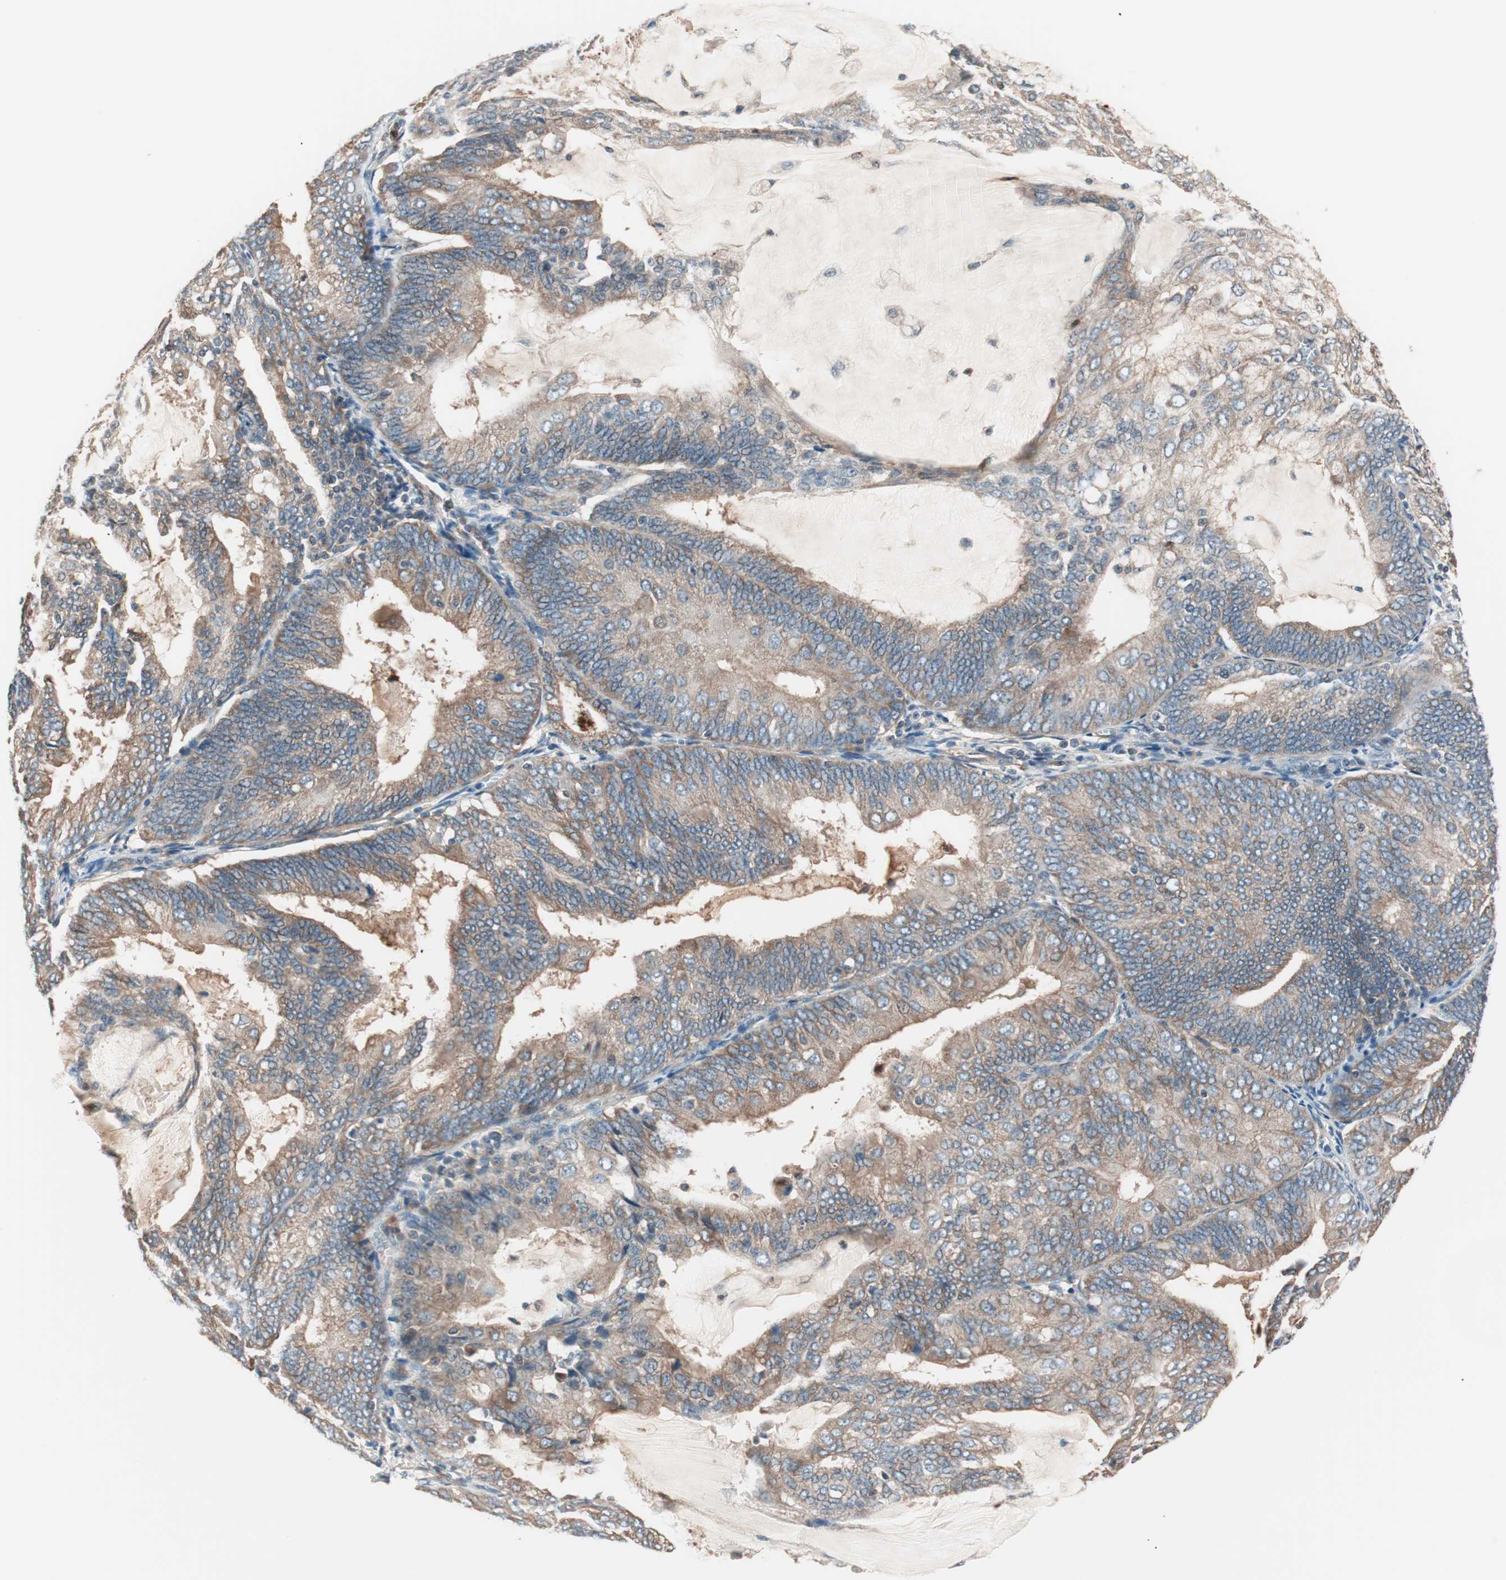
{"staining": {"intensity": "moderate", "quantity": ">75%", "location": "cytoplasmic/membranous"}, "tissue": "endometrial cancer", "cell_type": "Tumor cells", "image_type": "cancer", "snomed": [{"axis": "morphology", "description": "Adenocarcinoma, NOS"}, {"axis": "topography", "description": "Endometrium"}], "caption": "High-magnification brightfield microscopy of endometrial cancer stained with DAB (3,3'-diaminobenzidine) (brown) and counterstained with hematoxylin (blue). tumor cells exhibit moderate cytoplasmic/membranous expression is present in approximately>75% of cells. The staining was performed using DAB (3,3'-diaminobenzidine), with brown indicating positive protein expression. Nuclei are stained blue with hematoxylin.", "gene": "TSG101", "patient": {"sex": "female", "age": 81}}